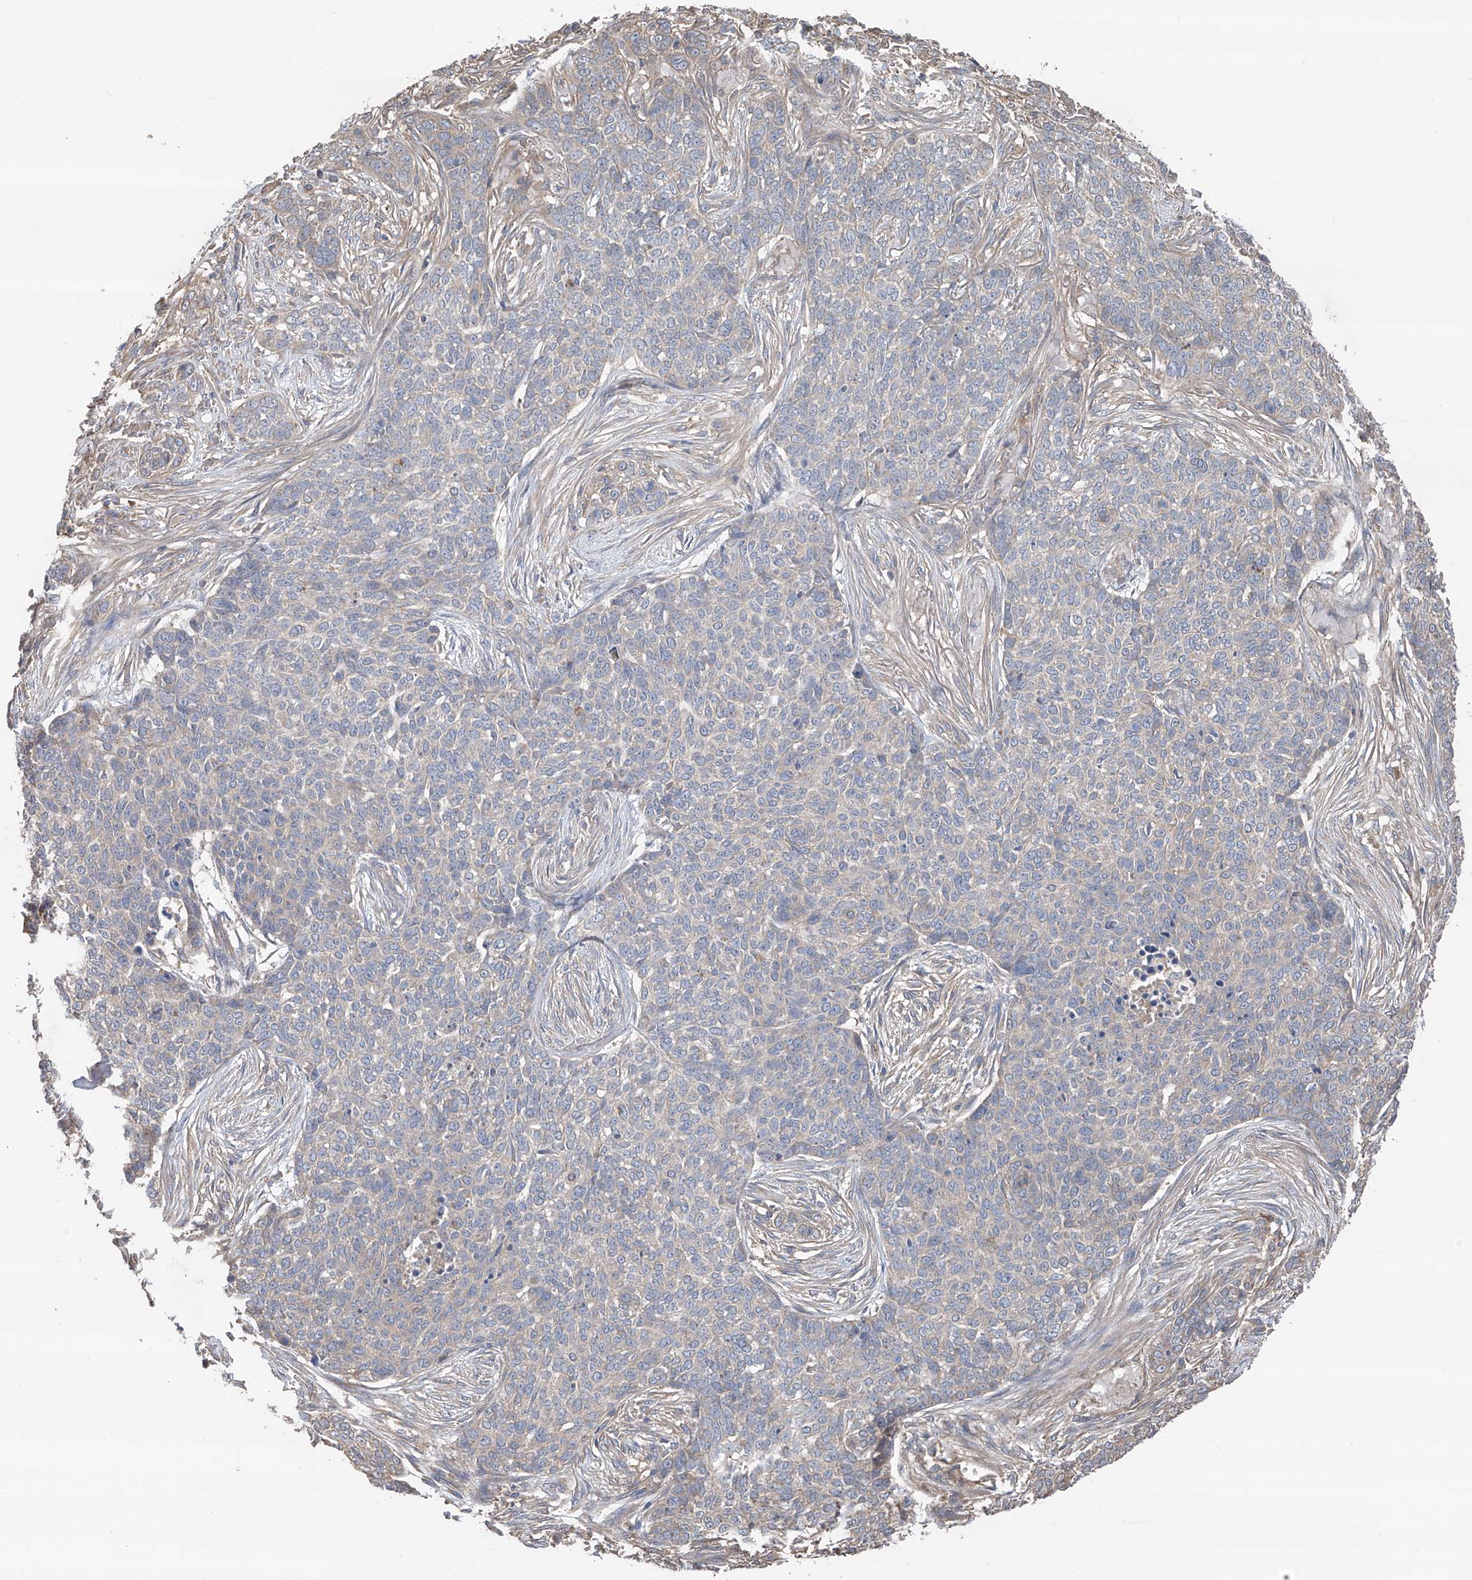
{"staining": {"intensity": "negative", "quantity": "none", "location": "none"}, "tissue": "skin cancer", "cell_type": "Tumor cells", "image_type": "cancer", "snomed": [{"axis": "morphology", "description": "Basal cell carcinoma"}, {"axis": "topography", "description": "Skin"}], "caption": "High power microscopy photomicrograph of an immunohistochemistry (IHC) histopathology image of skin basal cell carcinoma, revealing no significant staining in tumor cells.", "gene": "EDN1", "patient": {"sex": "male", "age": 85}}